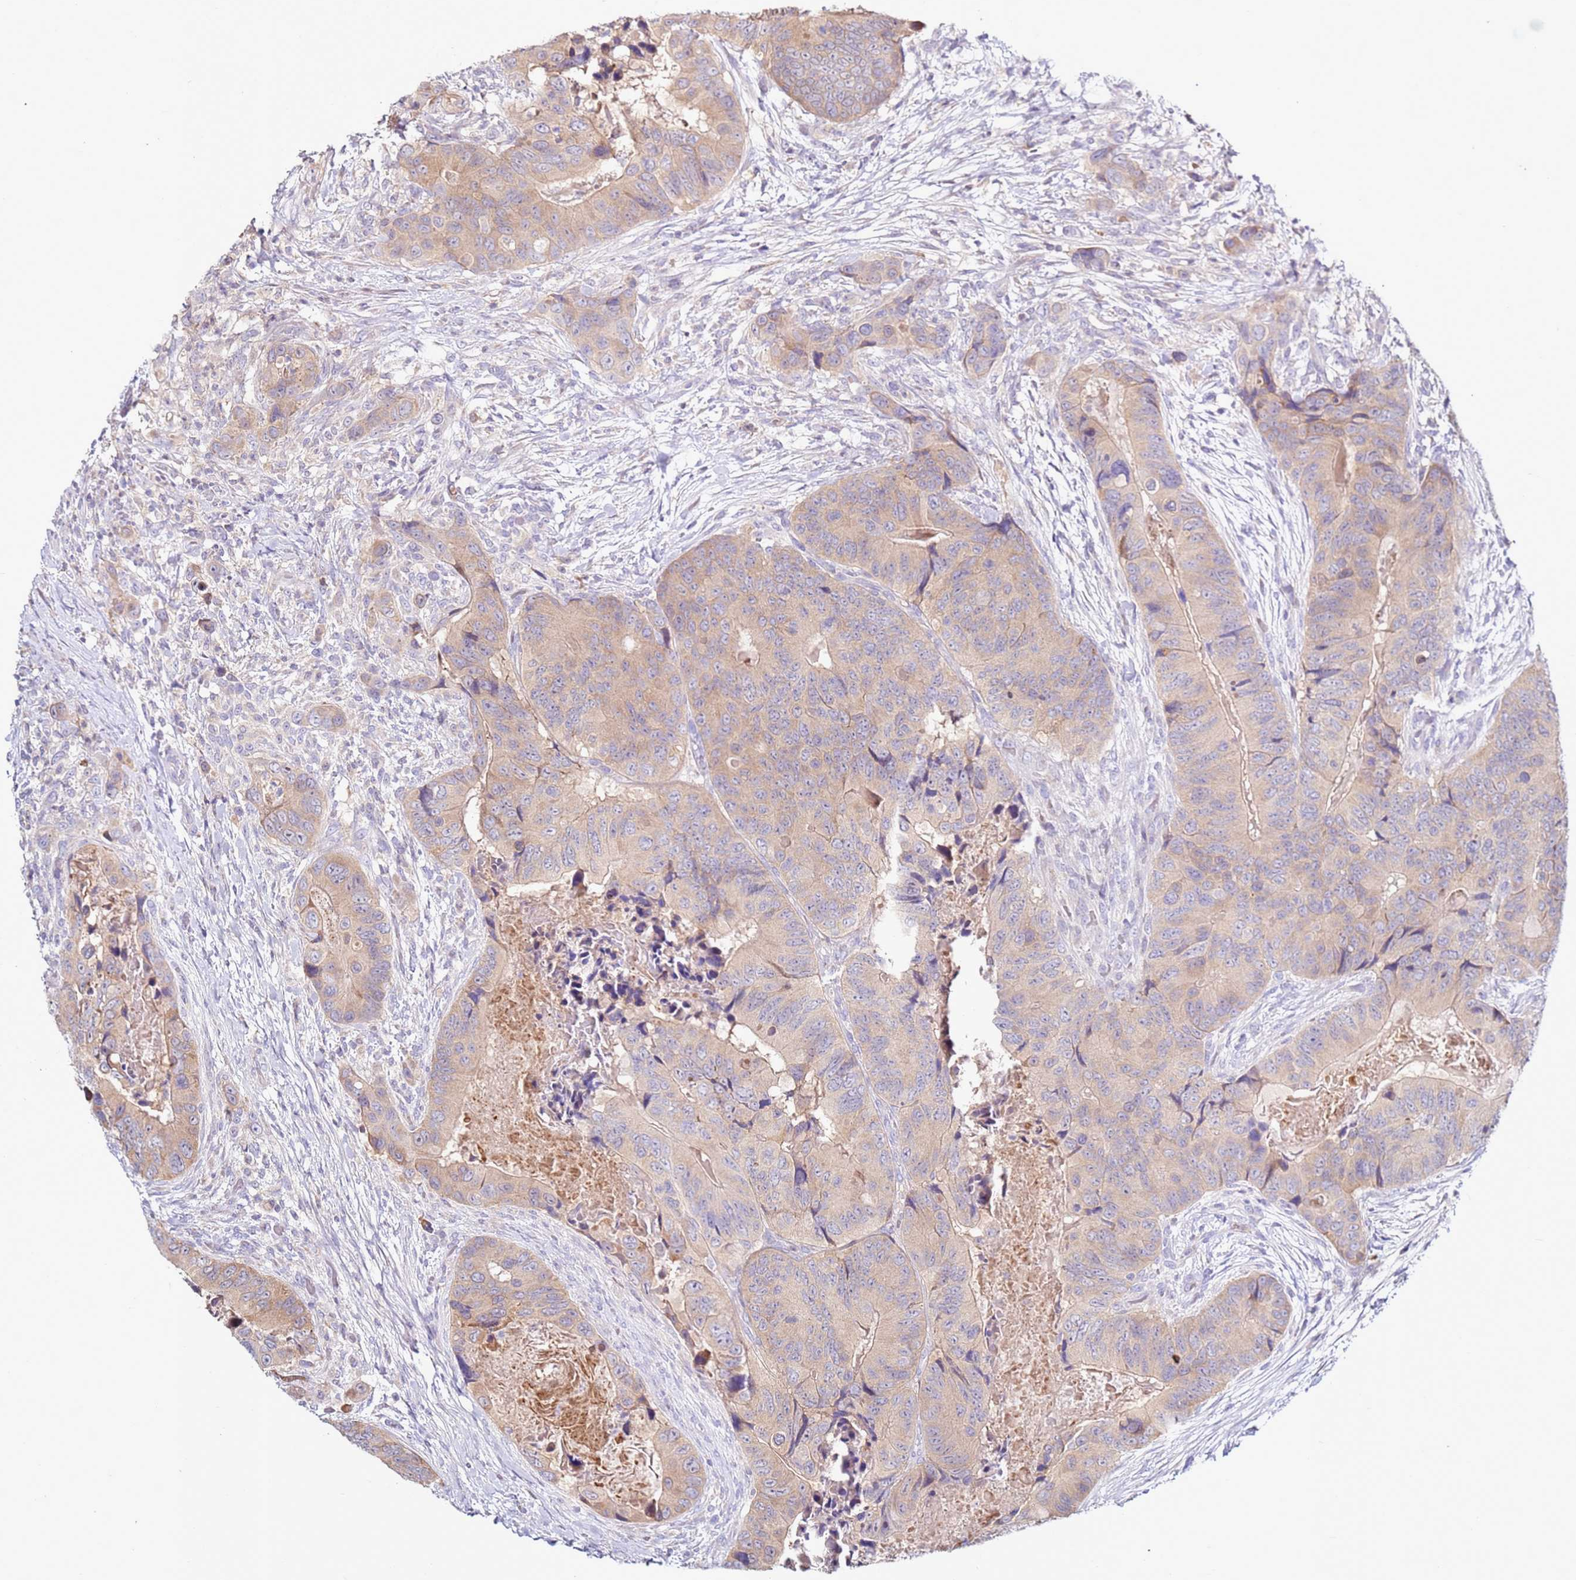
{"staining": {"intensity": "weak", "quantity": ">75%", "location": "cytoplasmic/membranous"}, "tissue": "colorectal cancer", "cell_type": "Tumor cells", "image_type": "cancer", "snomed": [{"axis": "morphology", "description": "Adenocarcinoma, NOS"}, {"axis": "topography", "description": "Colon"}], "caption": "Tumor cells exhibit weak cytoplasmic/membranous expression in approximately >75% of cells in colorectal cancer (adenocarcinoma).", "gene": "CNOT9", "patient": {"sex": "male", "age": 84}}